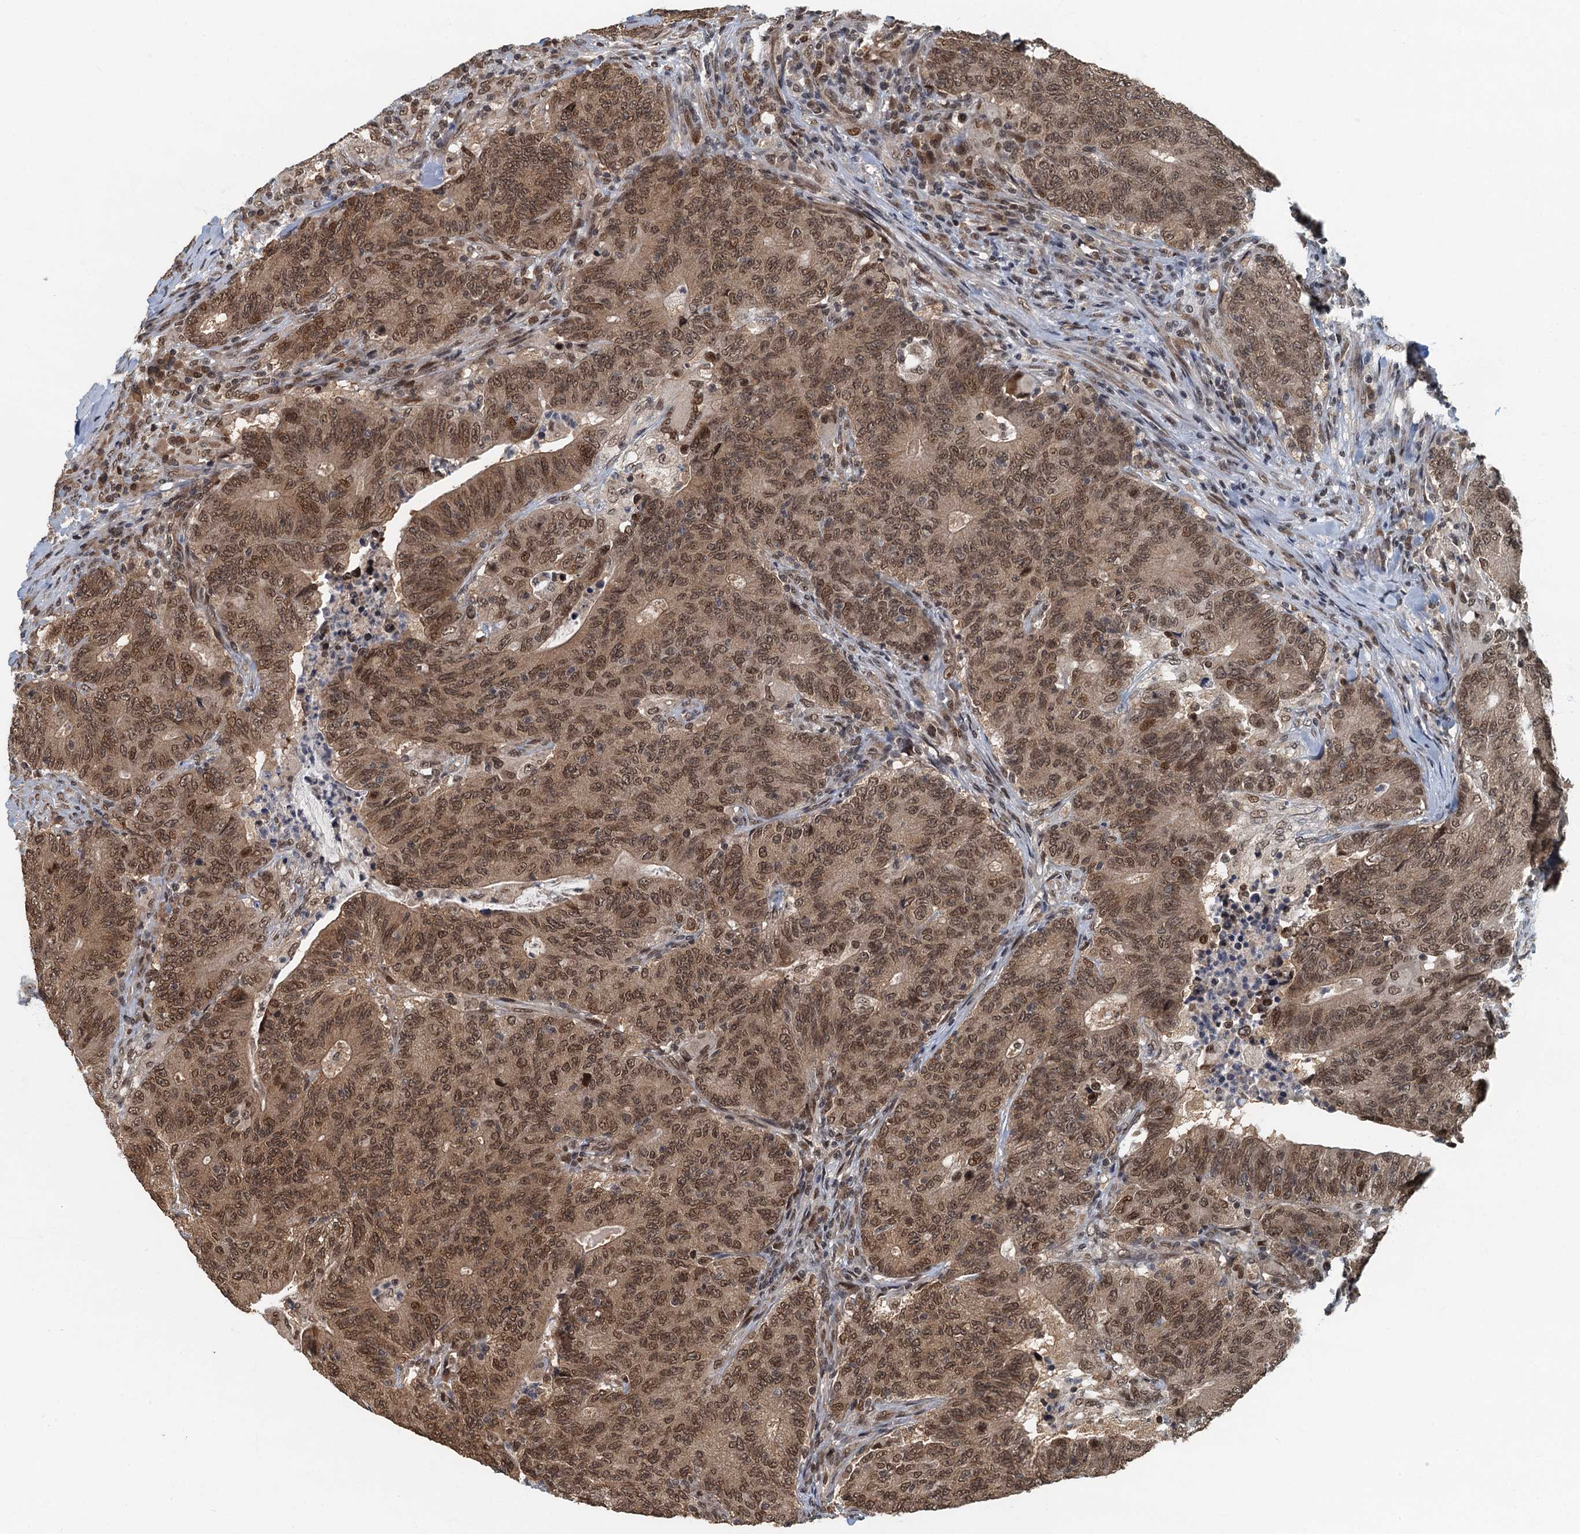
{"staining": {"intensity": "moderate", "quantity": ">75%", "location": "cytoplasmic/membranous,nuclear"}, "tissue": "colorectal cancer", "cell_type": "Tumor cells", "image_type": "cancer", "snomed": [{"axis": "morphology", "description": "Adenocarcinoma, NOS"}, {"axis": "topography", "description": "Colon"}], "caption": "Colorectal cancer stained with DAB (3,3'-diaminobenzidine) immunohistochemistry (IHC) displays medium levels of moderate cytoplasmic/membranous and nuclear positivity in about >75% of tumor cells.", "gene": "CKAP2L", "patient": {"sex": "female", "age": 75}}